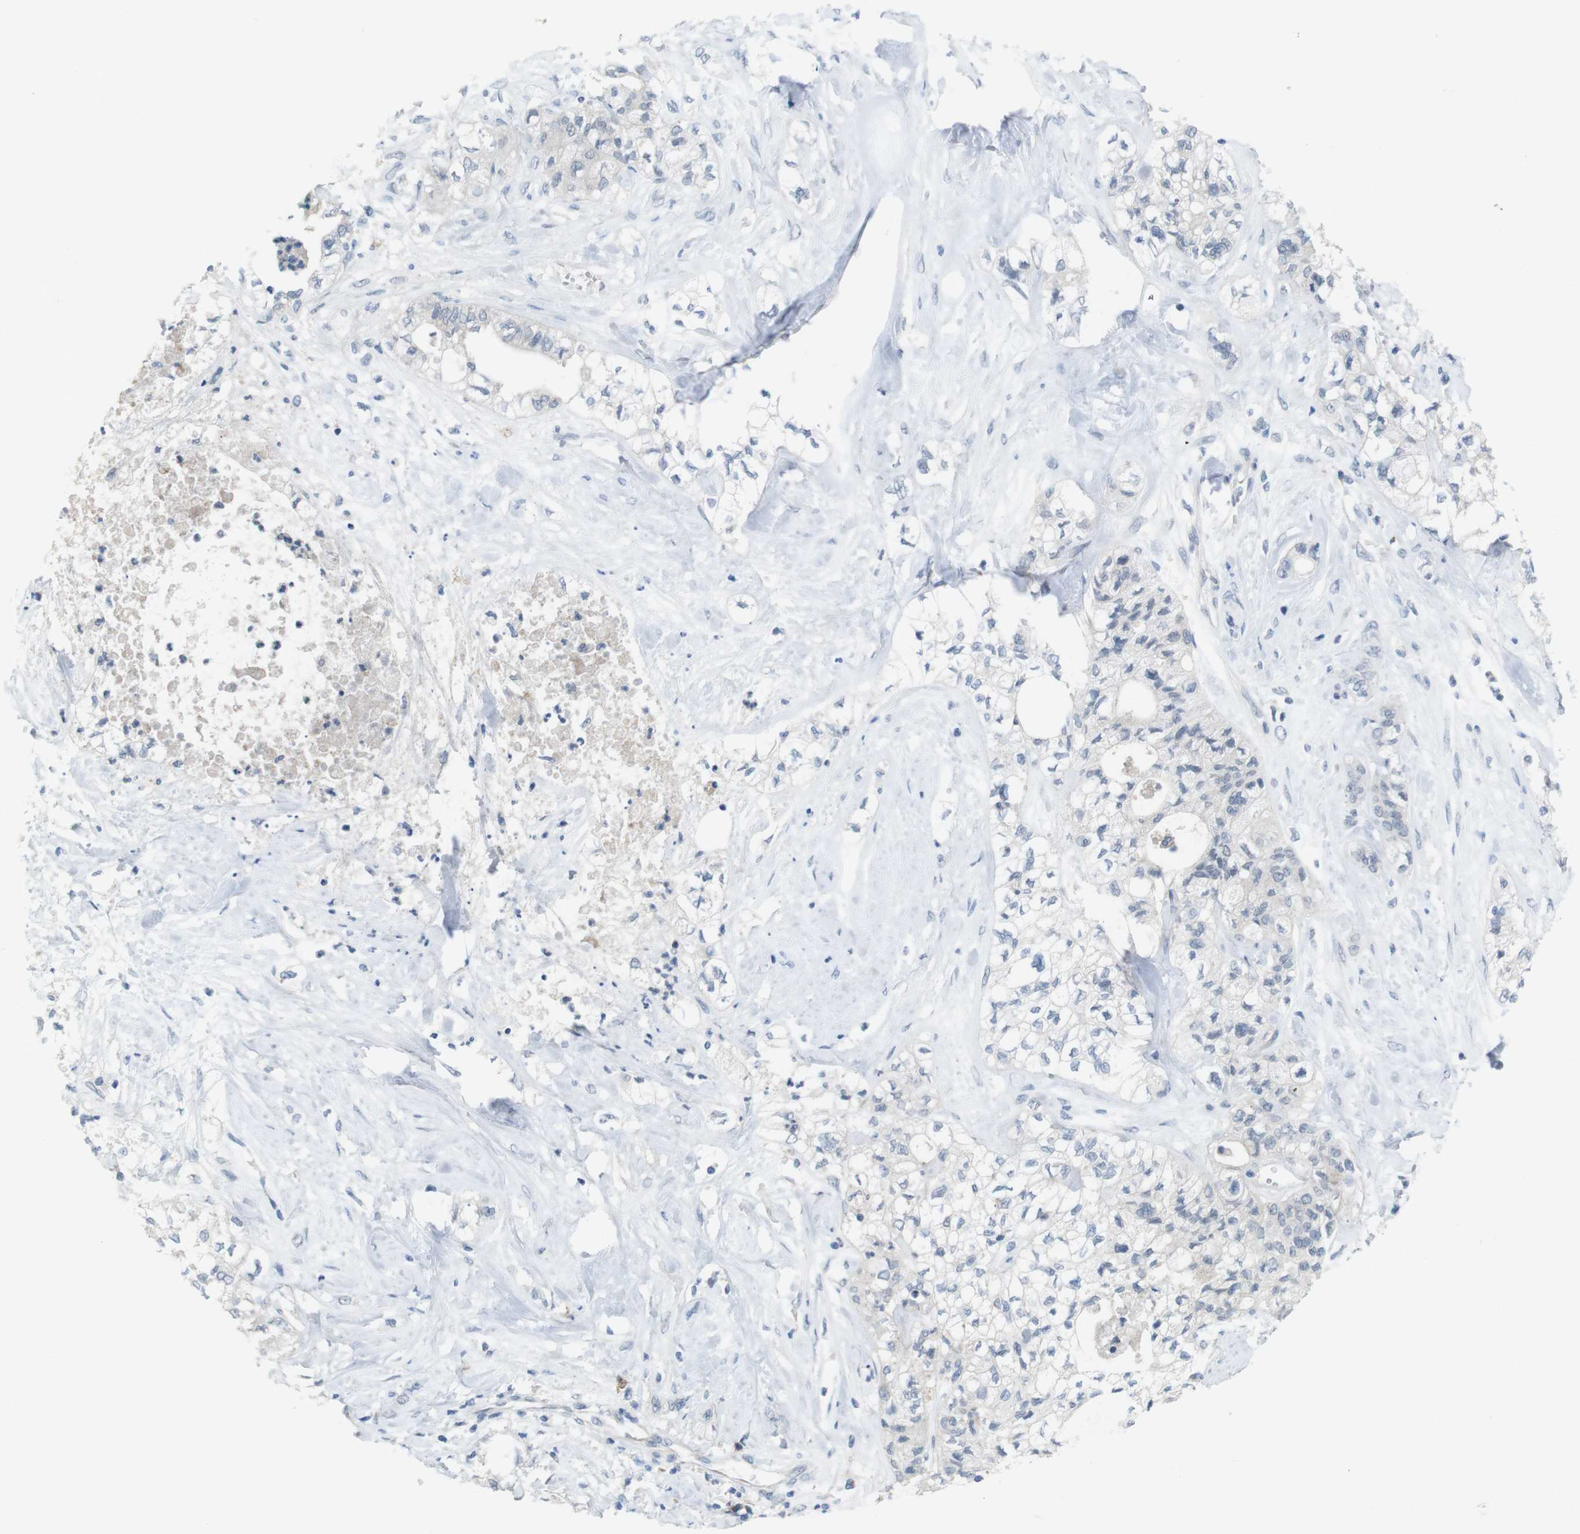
{"staining": {"intensity": "negative", "quantity": "none", "location": "none"}, "tissue": "pancreatic cancer", "cell_type": "Tumor cells", "image_type": "cancer", "snomed": [{"axis": "morphology", "description": "Adenocarcinoma, NOS"}, {"axis": "topography", "description": "Pancreas"}], "caption": "This is an immunohistochemistry photomicrograph of human pancreatic adenocarcinoma. There is no staining in tumor cells.", "gene": "SLAMF7", "patient": {"sex": "male", "age": 70}}